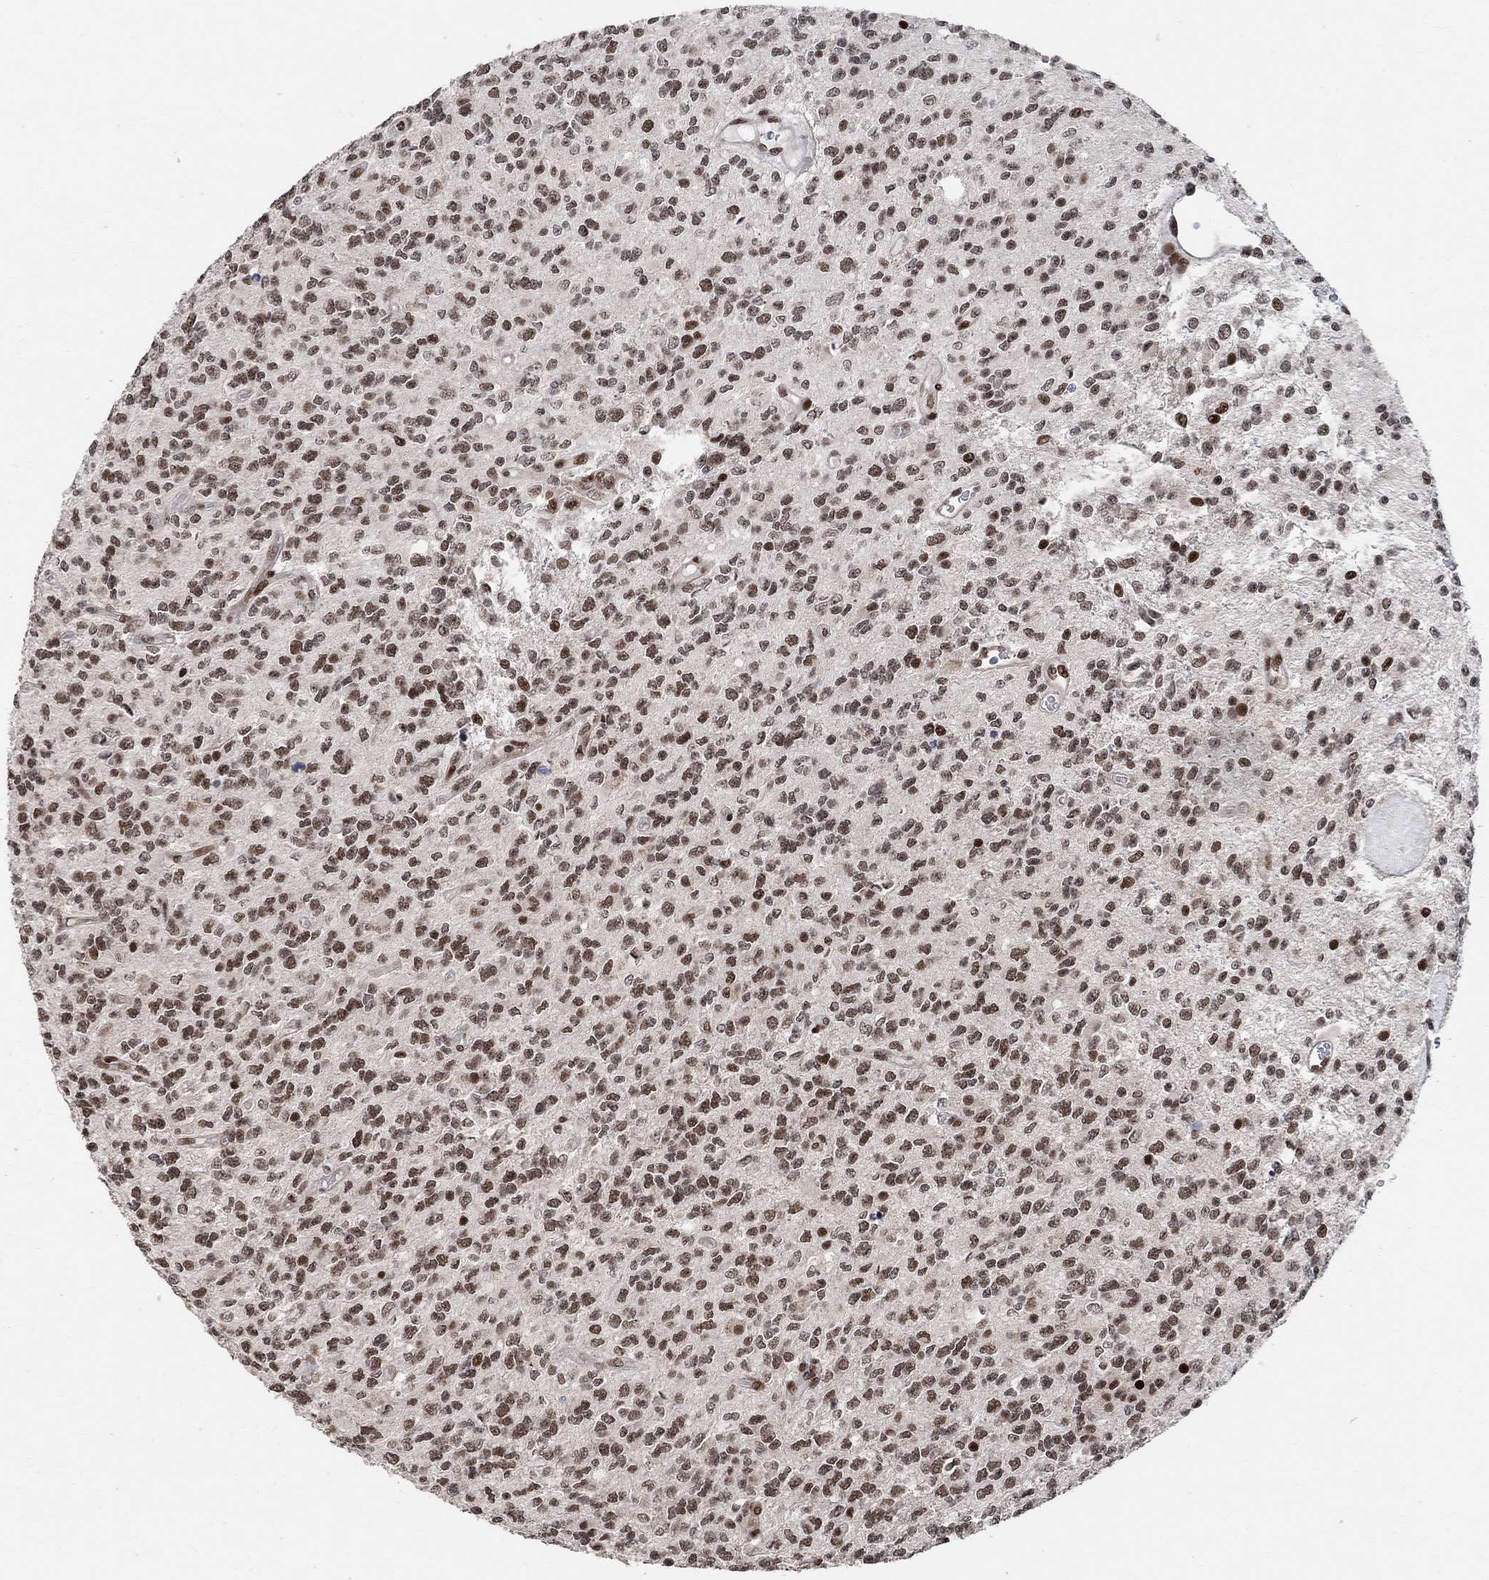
{"staining": {"intensity": "strong", "quantity": "25%-75%", "location": "nuclear"}, "tissue": "glioma", "cell_type": "Tumor cells", "image_type": "cancer", "snomed": [{"axis": "morphology", "description": "Glioma, malignant, Low grade"}, {"axis": "topography", "description": "Brain"}], "caption": "Protein analysis of malignant low-grade glioma tissue reveals strong nuclear positivity in approximately 25%-75% of tumor cells.", "gene": "E4F1", "patient": {"sex": "female", "age": 45}}